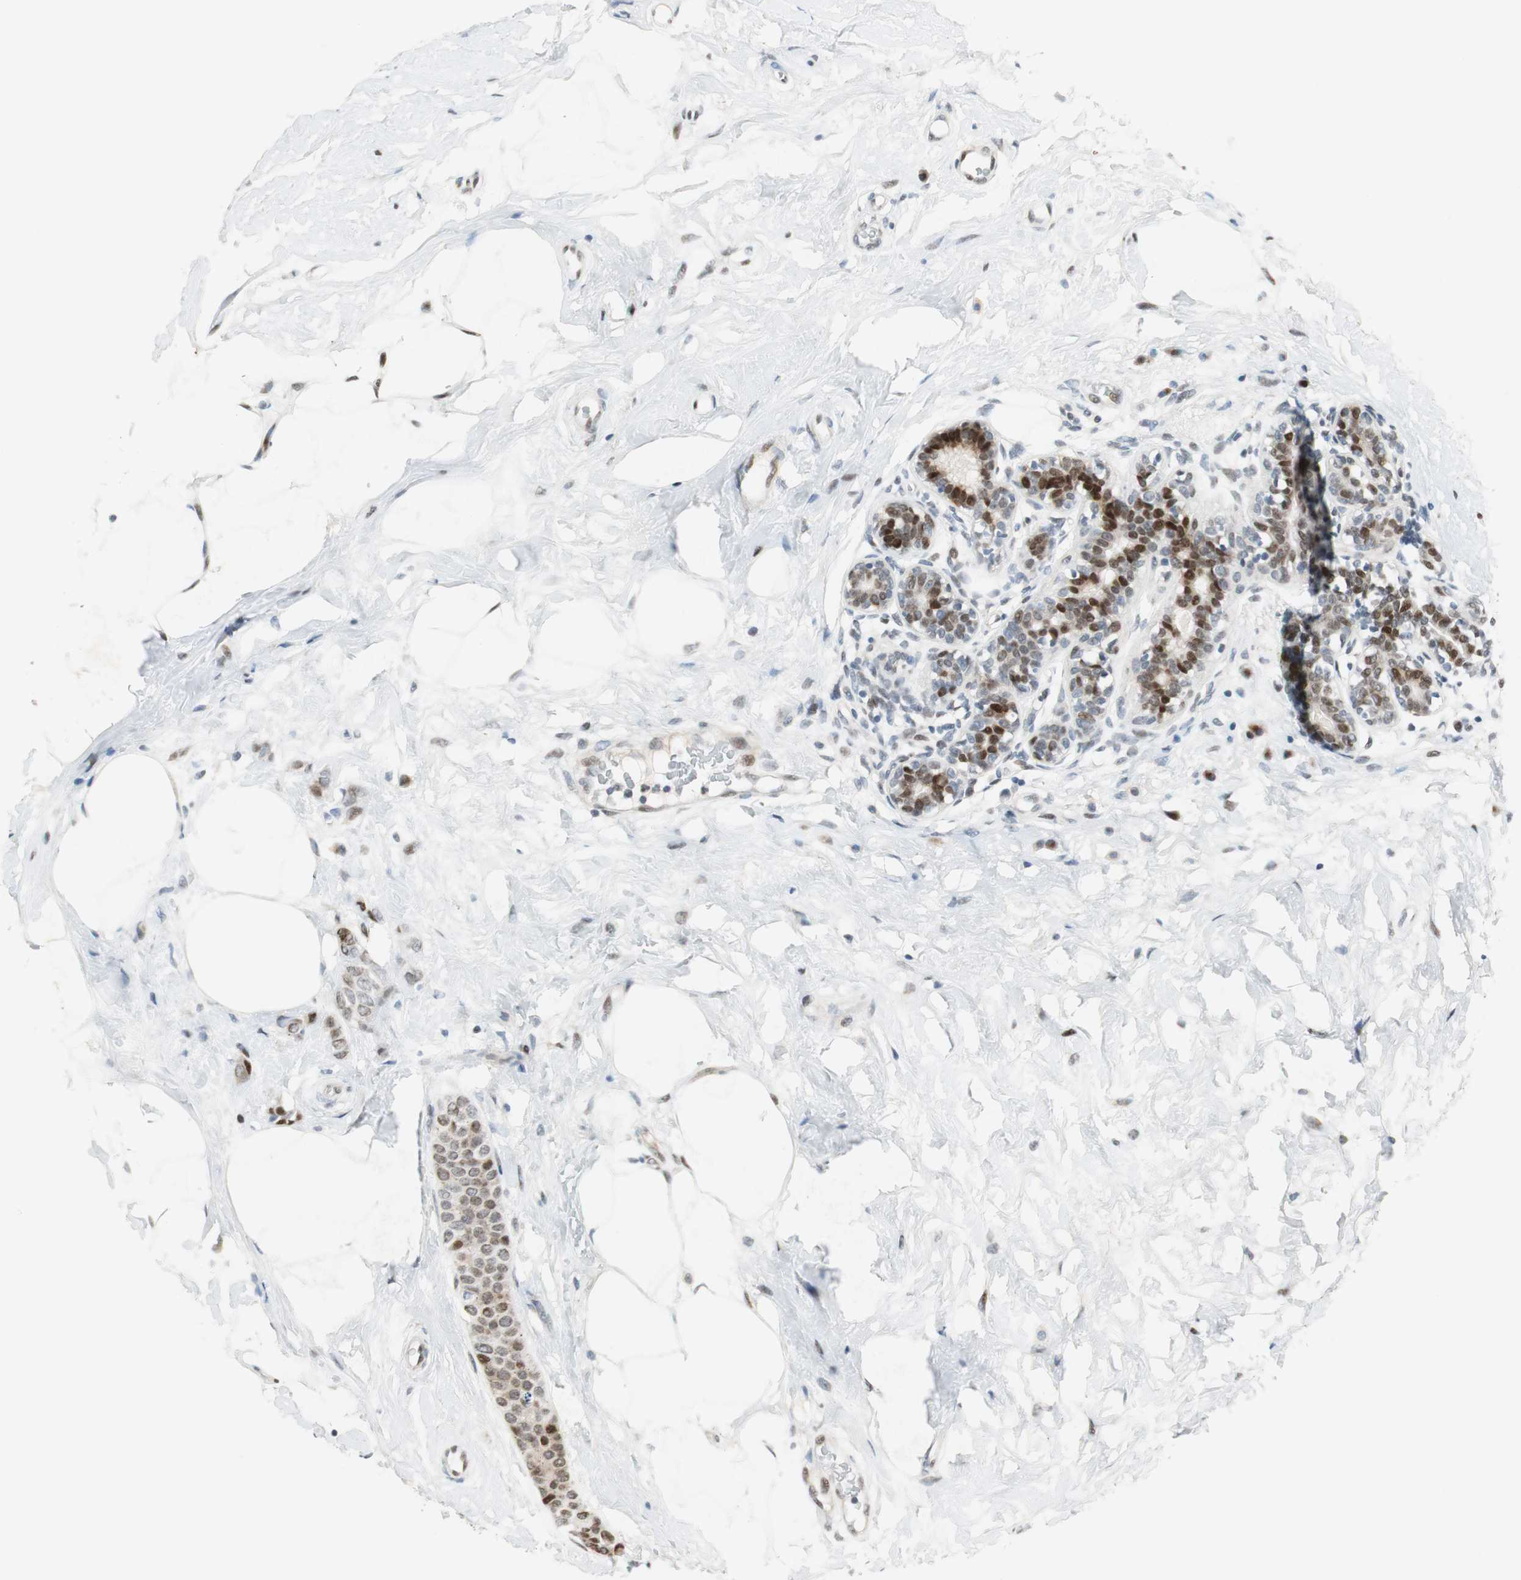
{"staining": {"intensity": "moderate", "quantity": "25%-75%", "location": "nuclear"}, "tissue": "breast cancer", "cell_type": "Tumor cells", "image_type": "cancer", "snomed": [{"axis": "morphology", "description": "Lobular carcinoma, in situ"}, {"axis": "morphology", "description": "Lobular carcinoma"}, {"axis": "topography", "description": "Breast"}], "caption": "High-power microscopy captured an IHC histopathology image of breast cancer, revealing moderate nuclear positivity in approximately 25%-75% of tumor cells.", "gene": "AJUBA", "patient": {"sex": "female", "age": 41}}